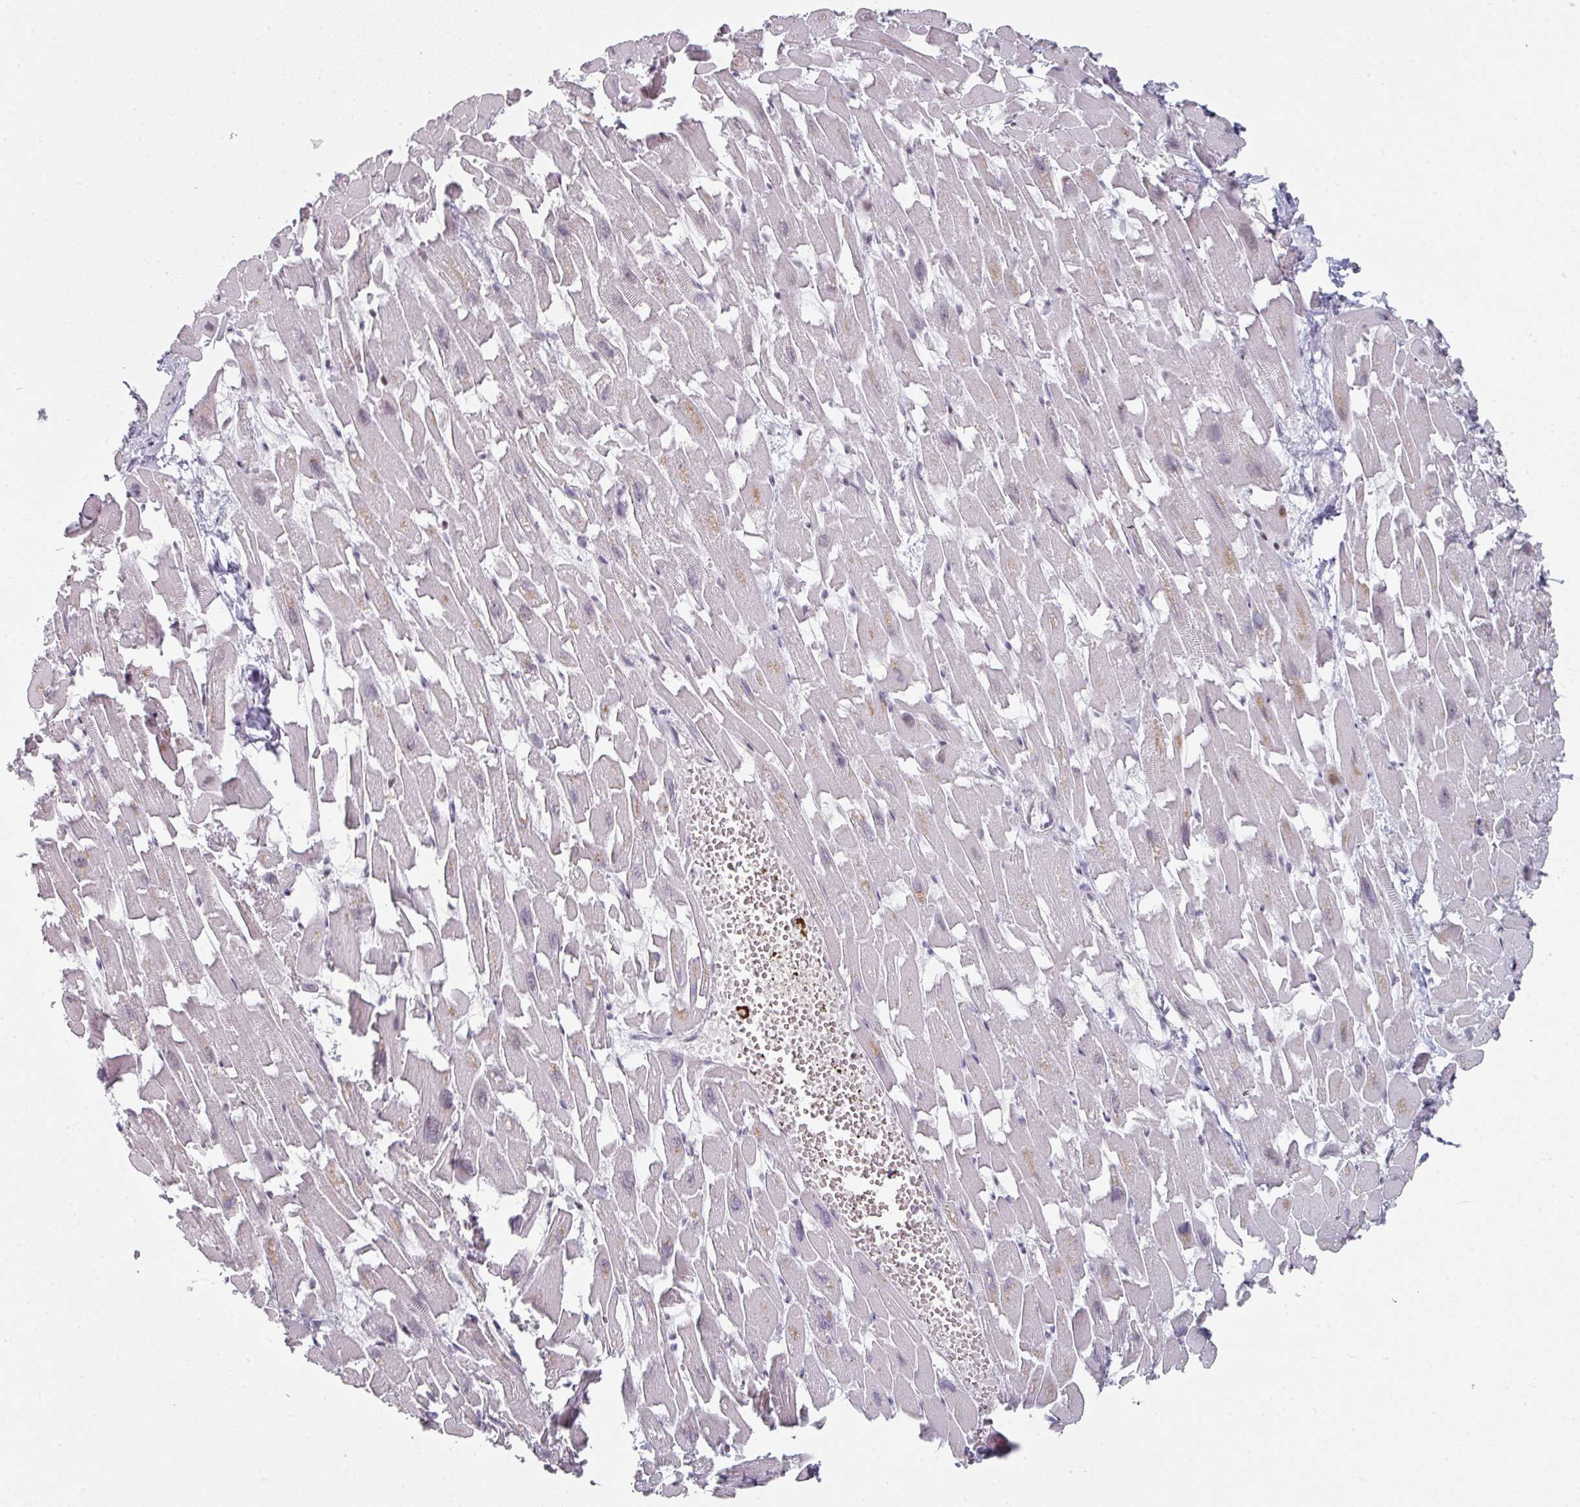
{"staining": {"intensity": "moderate", "quantity": "25%-75%", "location": "nuclear"}, "tissue": "heart muscle", "cell_type": "Cardiomyocytes", "image_type": "normal", "snomed": [{"axis": "morphology", "description": "Normal tissue, NOS"}, {"axis": "topography", "description": "Heart"}], "caption": "Protein staining demonstrates moderate nuclear staining in about 25%-75% of cardiomyocytes in unremarkable heart muscle. Using DAB (3,3'-diaminobenzidine) (brown) and hematoxylin (blue) stains, captured at high magnification using brightfield microscopy.", "gene": "SF3B5", "patient": {"sex": "female", "age": 64}}